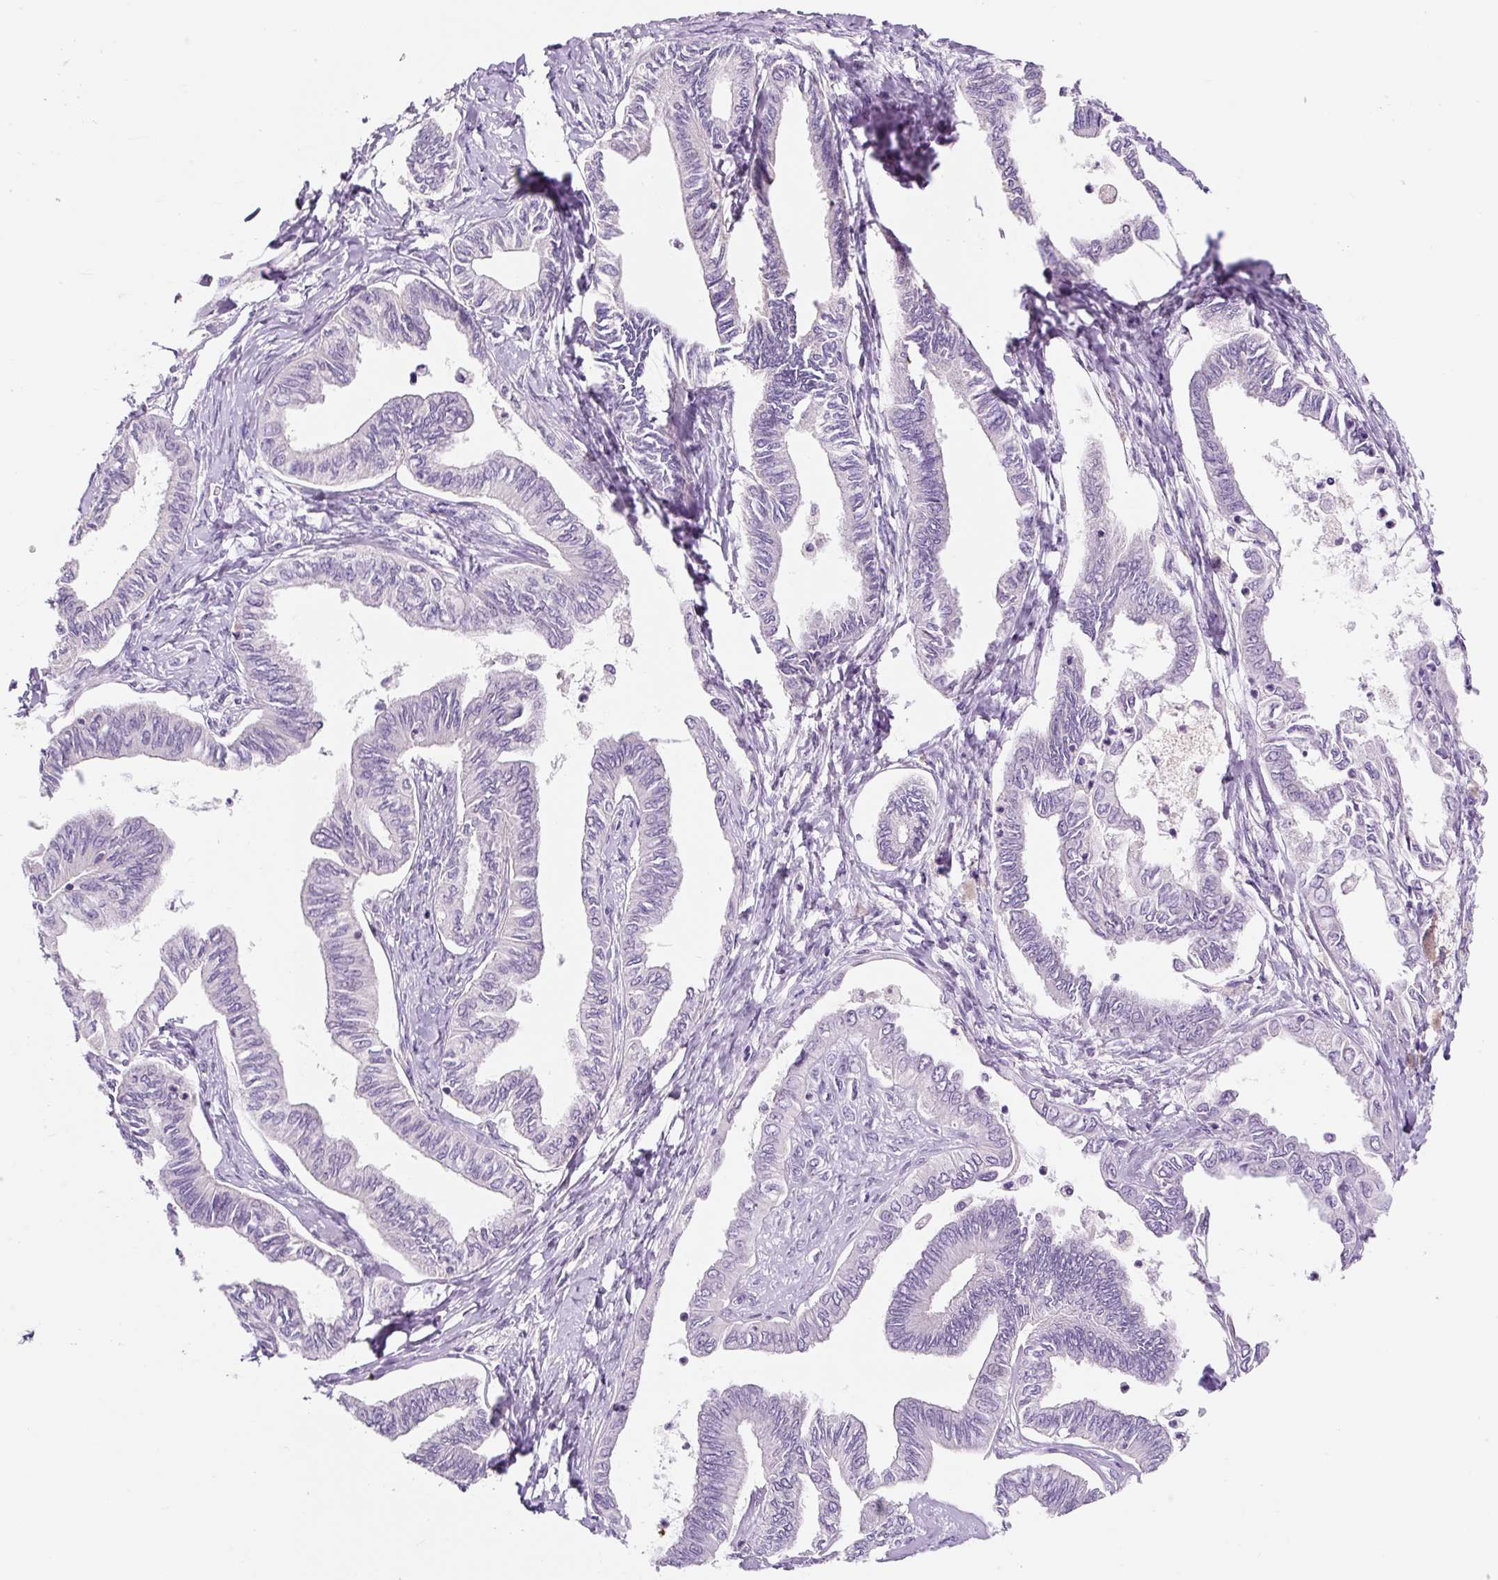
{"staining": {"intensity": "negative", "quantity": "none", "location": "none"}, "tissue": "ovarian cancer", "cell_type": "Tumor cells", "image_type": "cancer", "snomed": [{"axis": "morphology", "description": "Carcinoma, endometroid"}, {"axis": "topography", "description": "Ovary"}], "caption": "Ovarian cancer (endometroid carcinoma) was stained to show a protein in brown. There is no significant expression in tumor cells.", "gene": "SYP", "patient": {"sex": "female", "age": 70}}